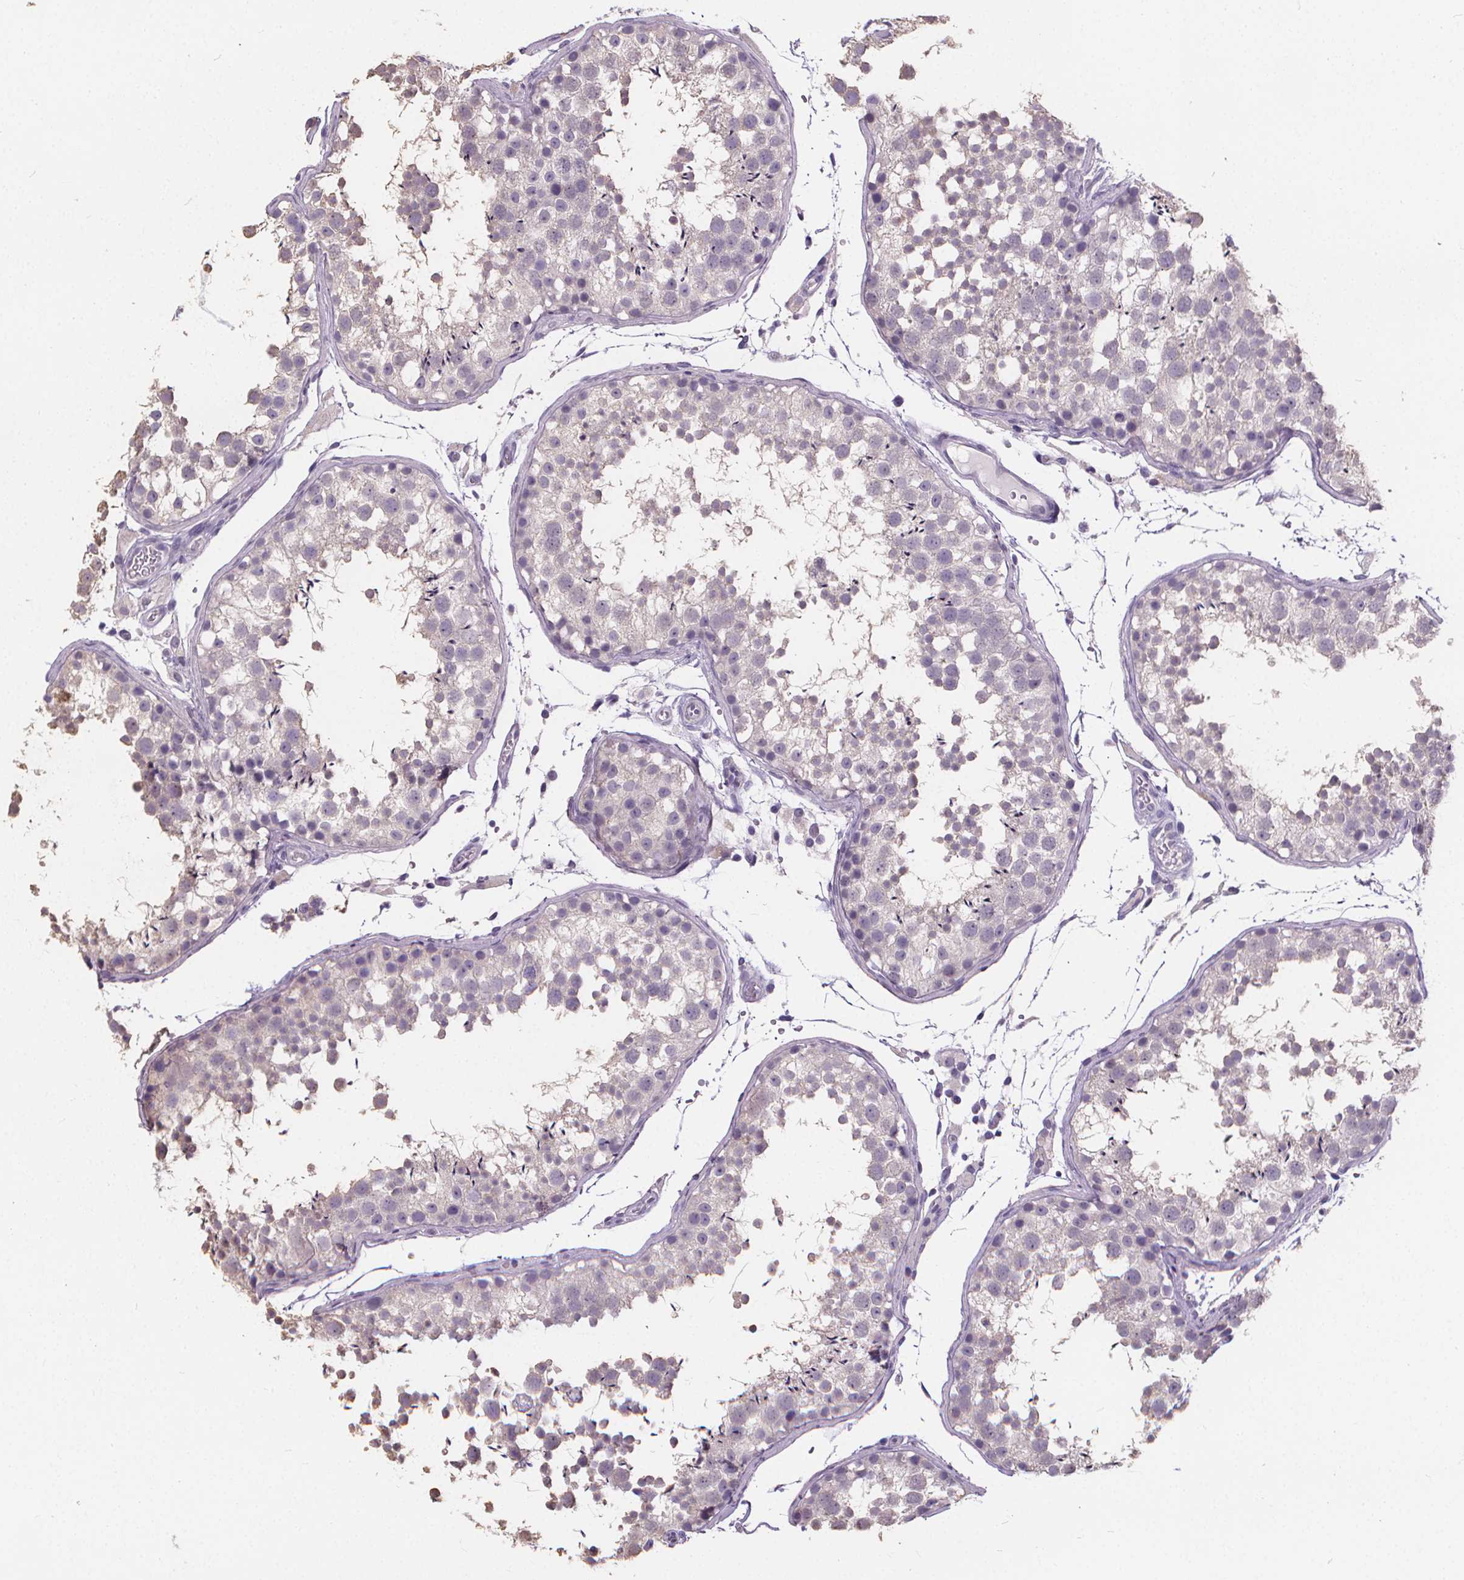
{"staining": {"intensity": "negative", "quantity": "none", "location": "none"}, "tissue": "testis", "cell_type": "Cells in seminiferous ducts", "image_type": "normal", "snomed": [{"axis": "morphology", "description": "Normal tissue, NOS"}, {"axis": "topography", "description": "Testis"}], "caption": "Unremarkable testis was stained to show a protein in brown. There is no significant staining in cells in seminiferous ducts. (Immunohistochemistry, brightfield microscopy, high magnification).", "gene": "ATP6V1D", "patient": {"sex": "male", "age": 29}}